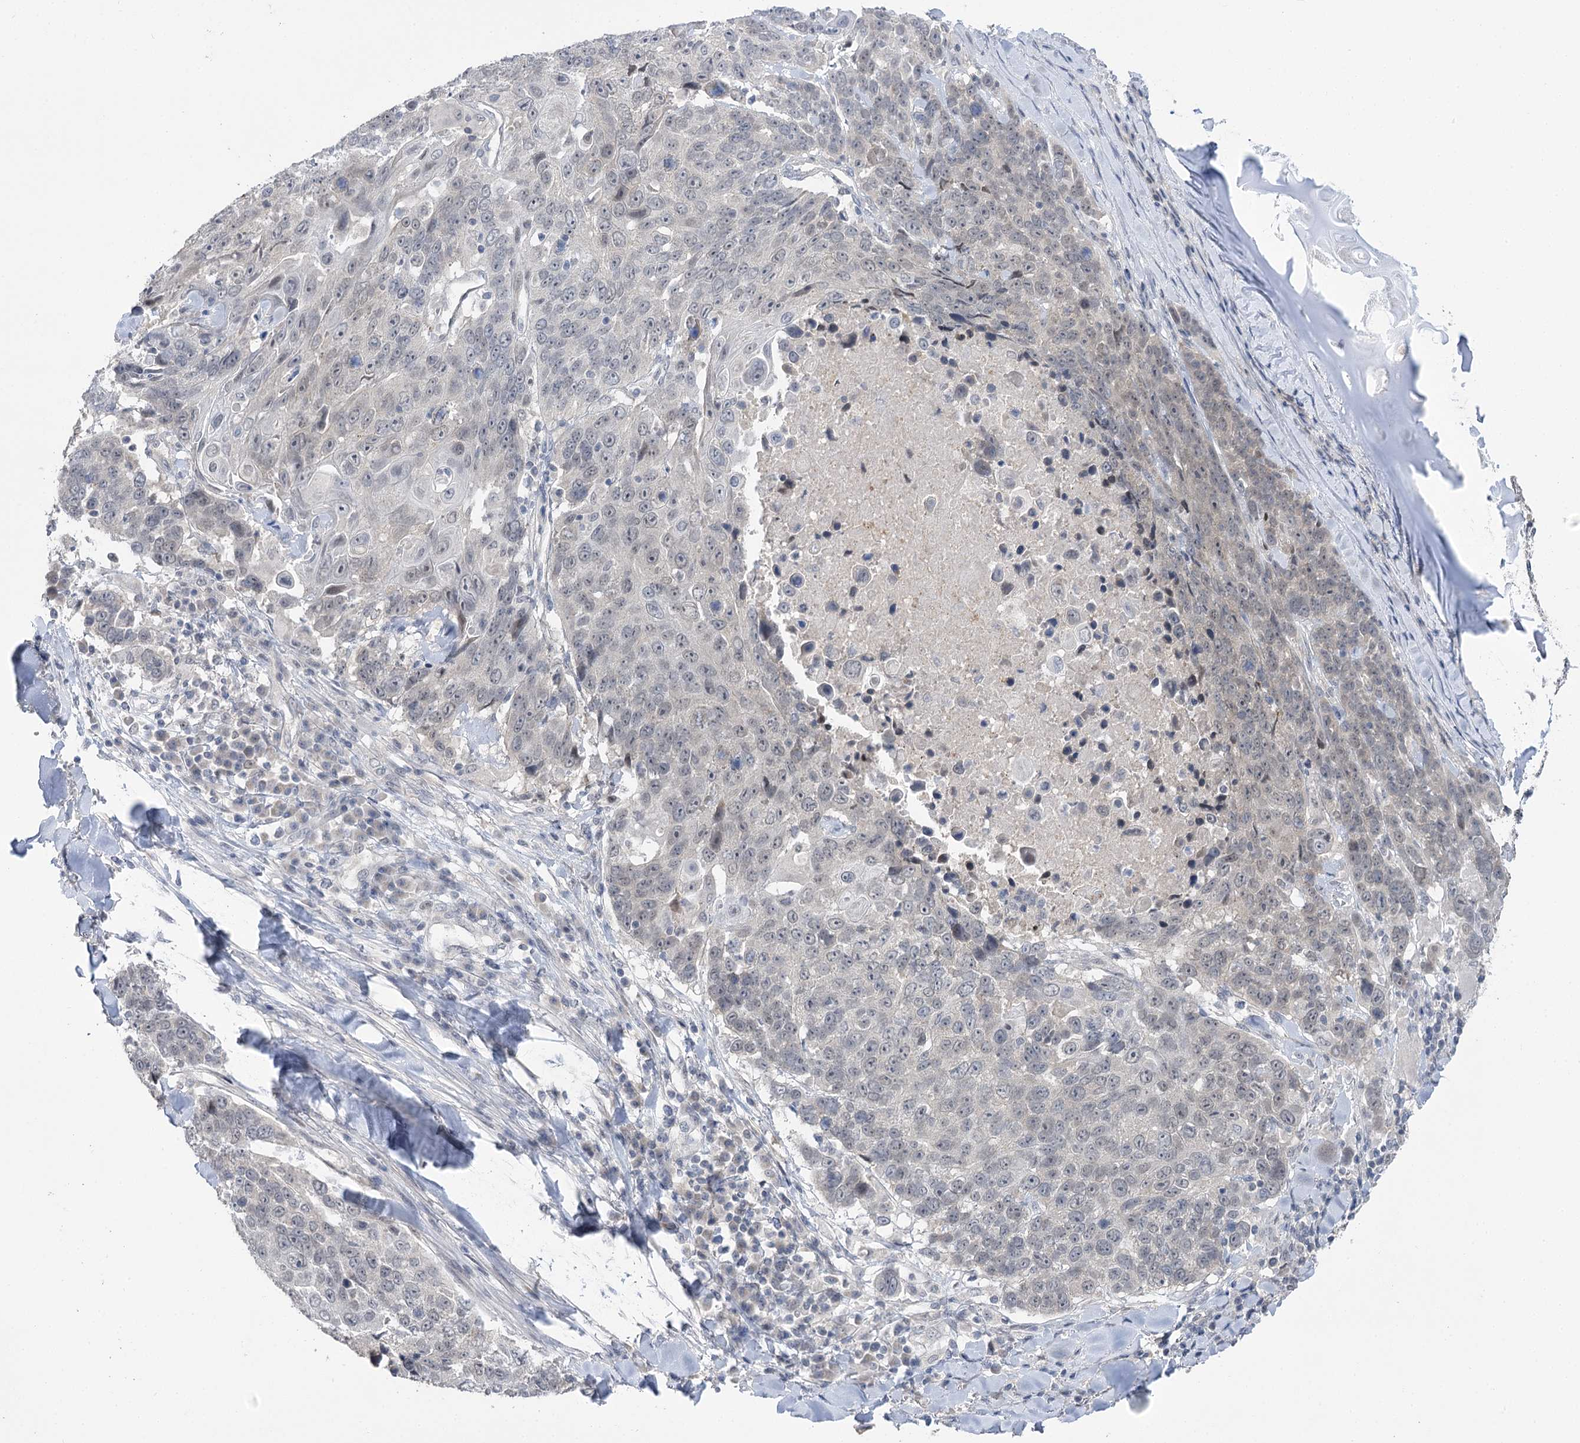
{"staining": {"intensity": "negative", "quantity": "none", "location": "none"}, "tissue": "lung cancer", "cell_type": "Tumor cells", "image_type": "cancer", "snomed": [{"axis": "morphology", "description": "Squamous cell carcinoma, NOS"}, {"axis": "topography", "description": "Lung"}], "caption": "The photomicrograph displays no significant positivity in tumor cells of lung squamous cell carcinoma. (DAB immunohistochemistry (IHC) with hematoxylin counter stain).", "gene": "PHYHIPL", "patient": {"sex": "male", "age": 66}}